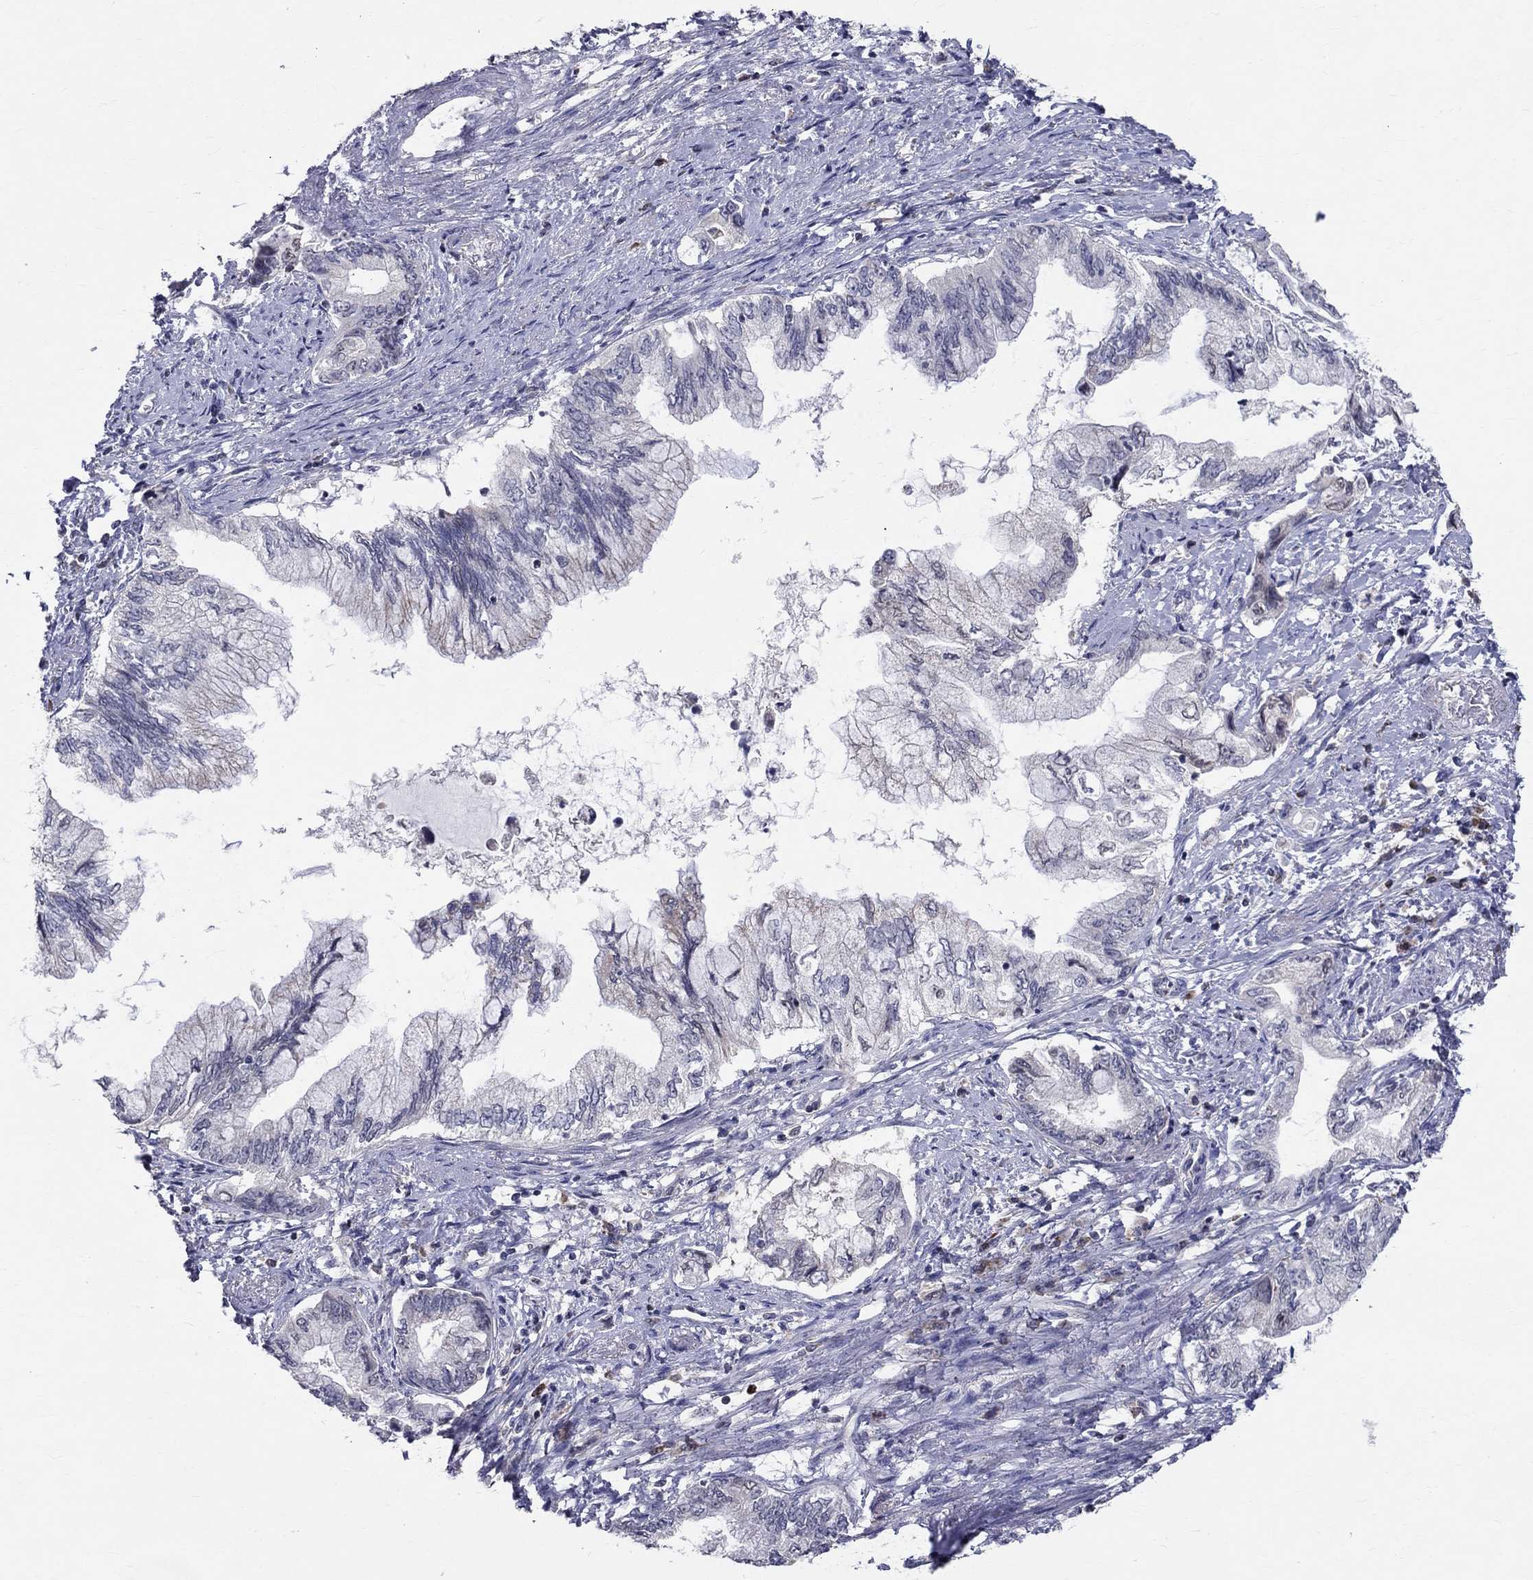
{"staining": {"intensity": "negative", "quantity": "none", "location": "none"}, "tissue": "pancreatic cancer", "cell_type": "Tumor cells", "image_type": "cancer", "snomed": [{"axis": "morphology", "description": "Adenocarcinoma, NOS"}, {"axis": "topography", "description": "Pancreas"}], "caption": "DAB immunohistochemical staining of pancreatic cancer (adenocarcinoma) exhibits no significant expression in tumor cells.", "gene": "SLC4A10", "patient": {"sex": "female", "age": 73}}